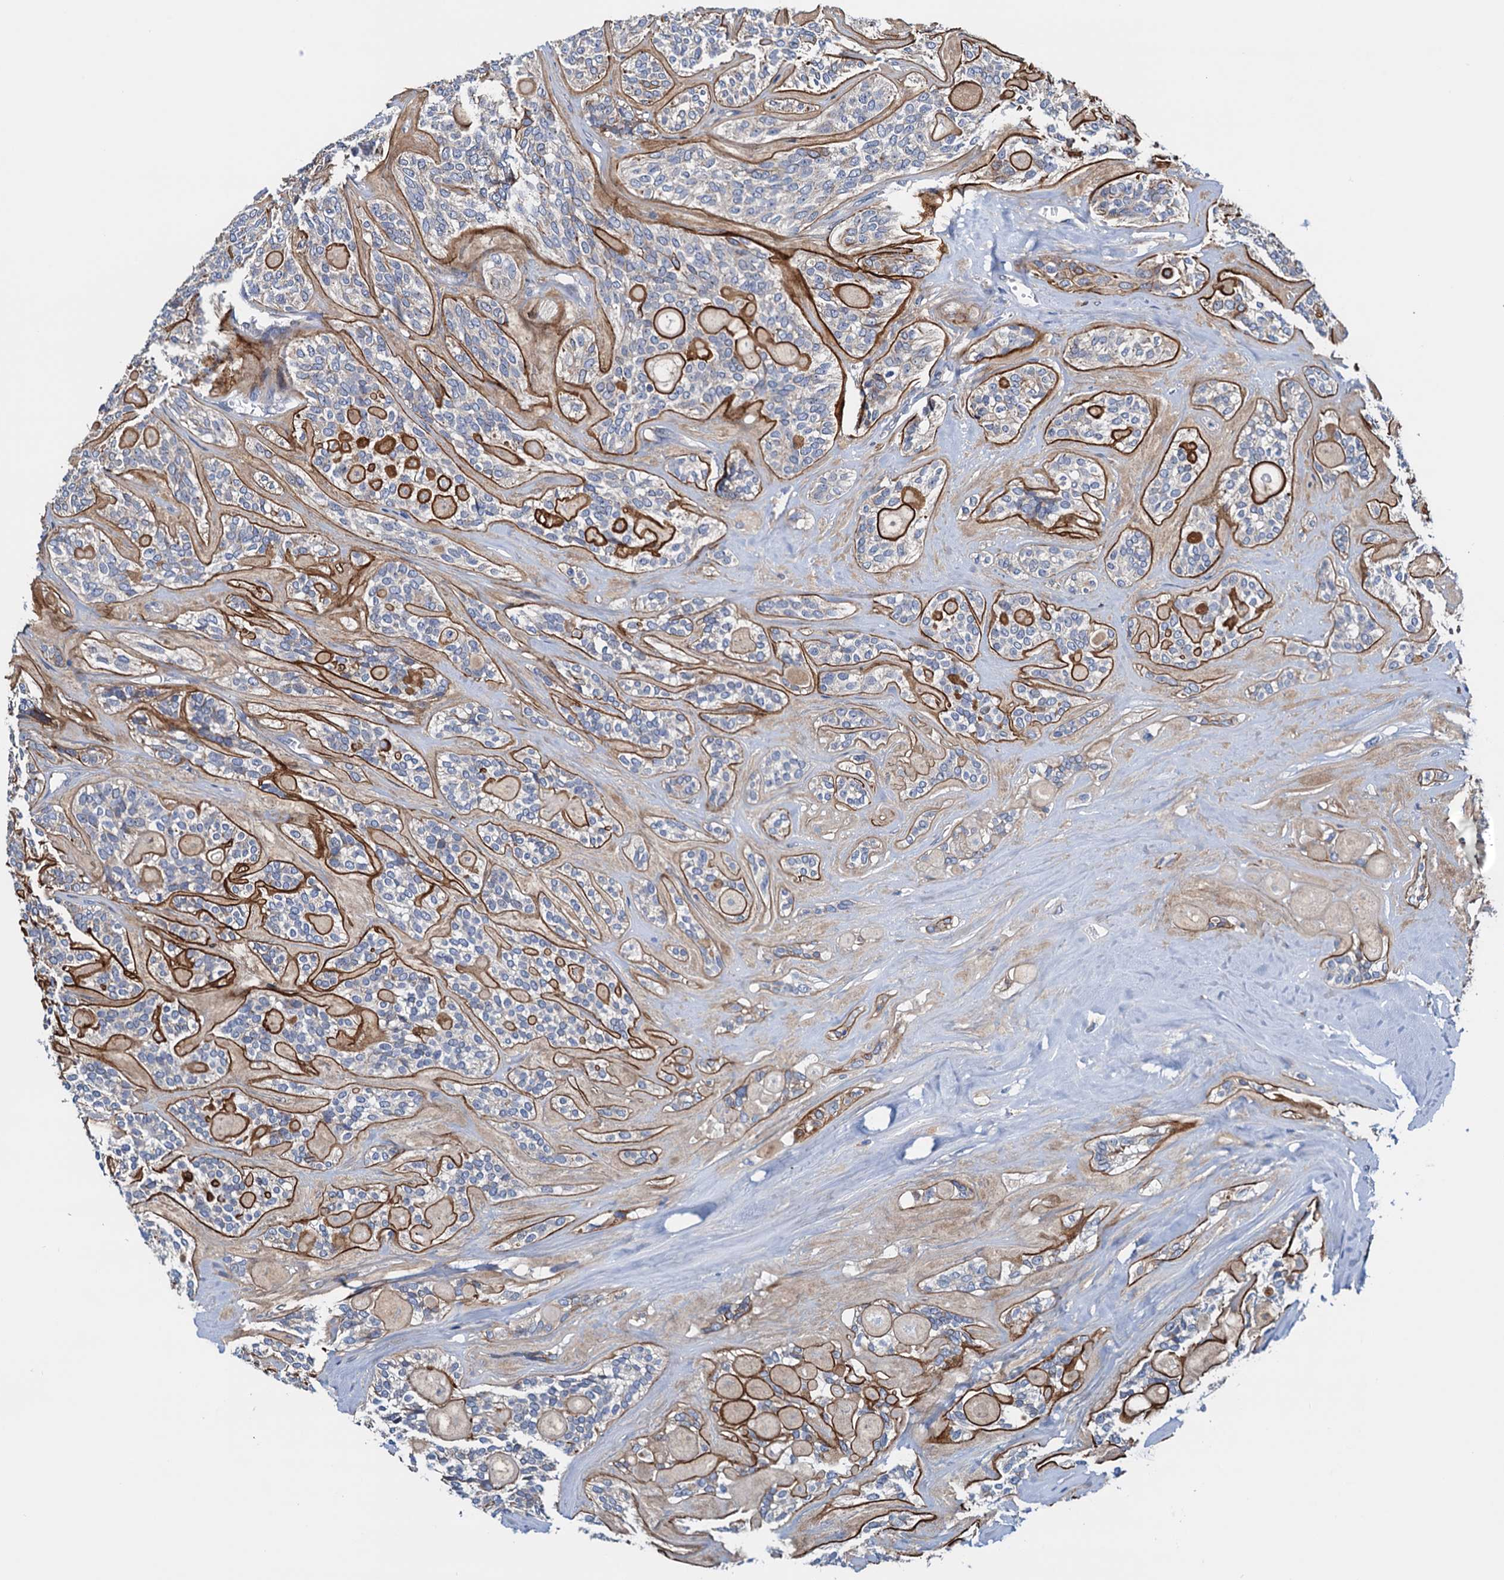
{"staining": {"intensity": "negative", "quantity": "none", "location": "none"}, "tissue": "head and neck cancer", "cell_type": "Tumor cells", "image_type": "cancer", "snomed": [{"axis": "morphology", "description": "Adenocarcinoma, NOS"}, {"axis": "topography", "description": "Head-Neck"}], "caption": "Tumor cells are negative for brown protein staining in head and neck adenocarcinoma. (DAB (3,3'-diaminobenzidine) immunohistochemistry (IHC) with hematoxylin counter stain).", "gene": "RASSF9", "patient": {"sex": "male", "age": 66}}